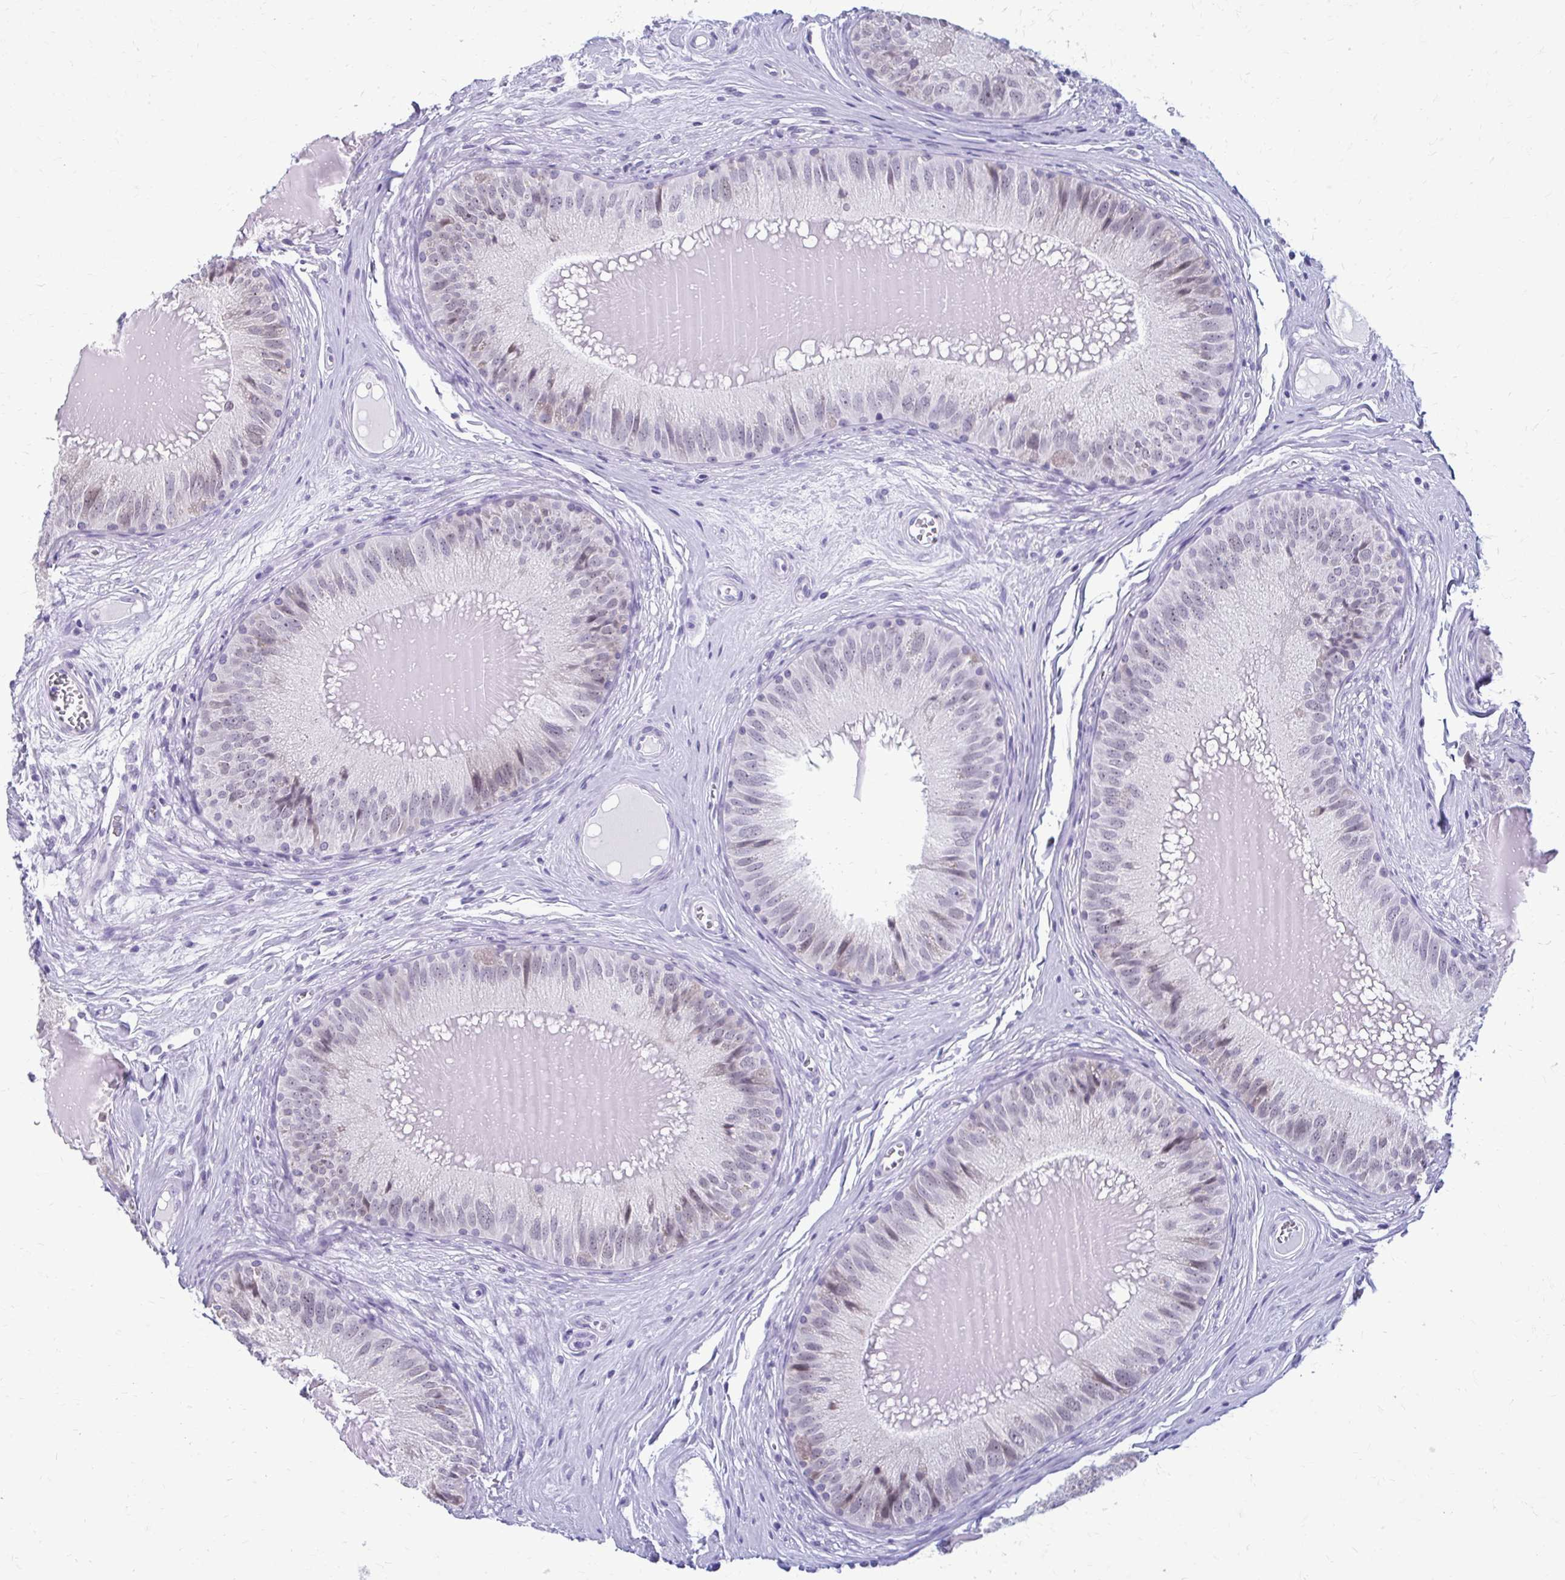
{"staining": {"intensity": "moderate", "quantity": "25%-75%", "location": "nuclear"}, "tissue": "epididymis", "cell_type": "Glandular cells", "image_type": "normal", "snomed": [{"axis": "morphology", "description": "Normal tissue, NOS"}, {"axis": "topography", "description": "Epididymis, spermatic cord, NOS"}], "caption": "Immunohistochemistry (IHC) photomicrograph of normal epididymis: epididymis stained using IHC demonstrates medium levels of moderate protein expression localized specifically in the nuclear of glandular cells, appearing as a nuclear brown color.", "gene": "PROSER1", "patient": {"sex": "male", "age": 39}}